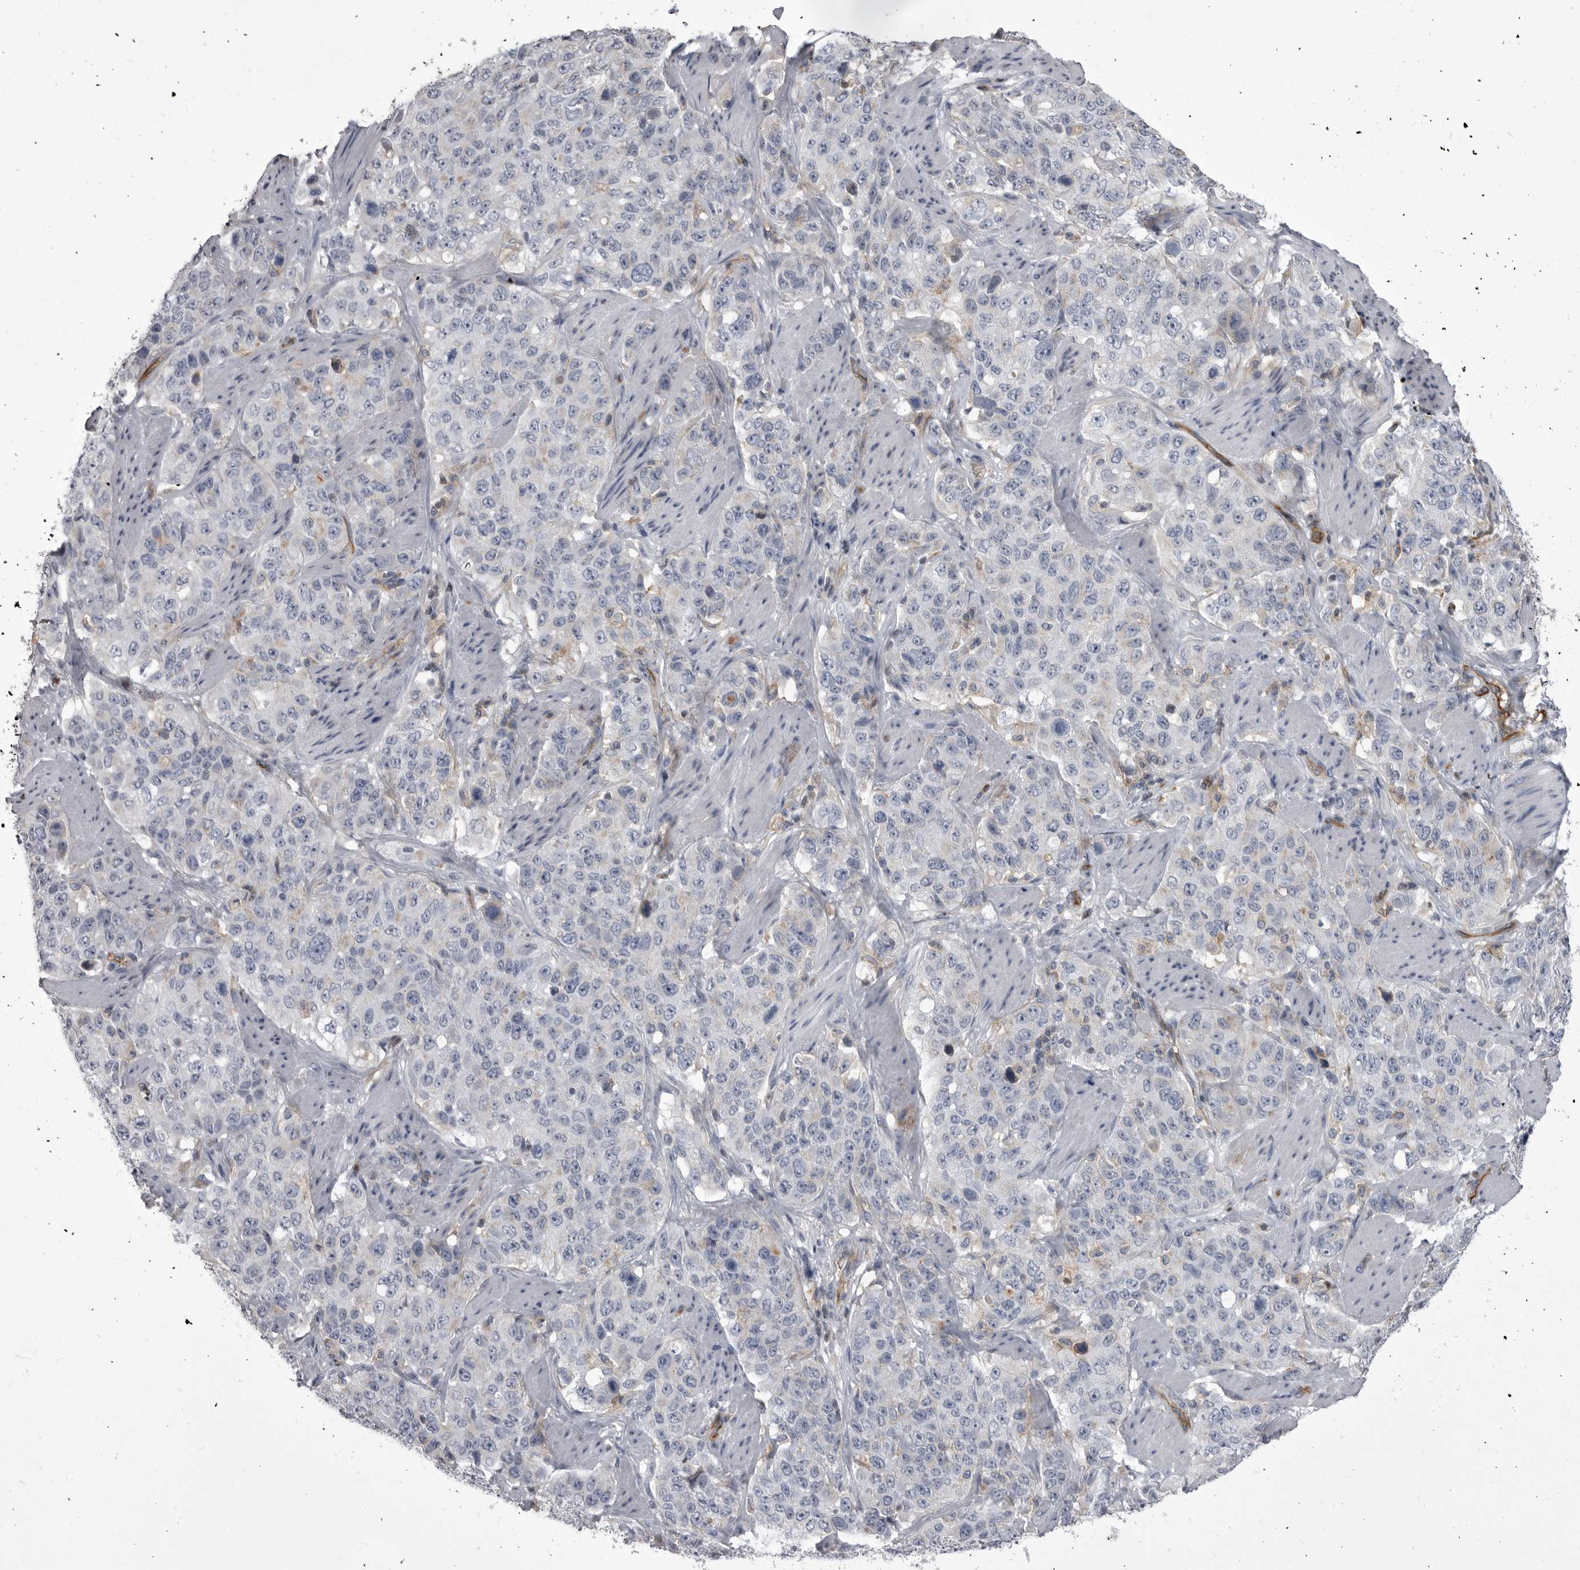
{"staining": {"intensity": "negative", "quantity": "none", "location": "none"}, "tissue": "stomach cancer", "cell_type": "Tumor cells", "image_type": "cancer", "snomed": [{"axis": "morphology", "description": "Adenocarcinoma, NOS"}, {"axis": "topography", "description": "Stomach"}], "caption": "High power microscopy micrograph of an immunohistochemistry image of adenocarcinoma (stomach), revealing no significant staining in tumor cells. (DAB immunohistochemistry (IHC), high magnification).", "gene": "OPLAH", "patient": {"sex": "male", "age": 48}}